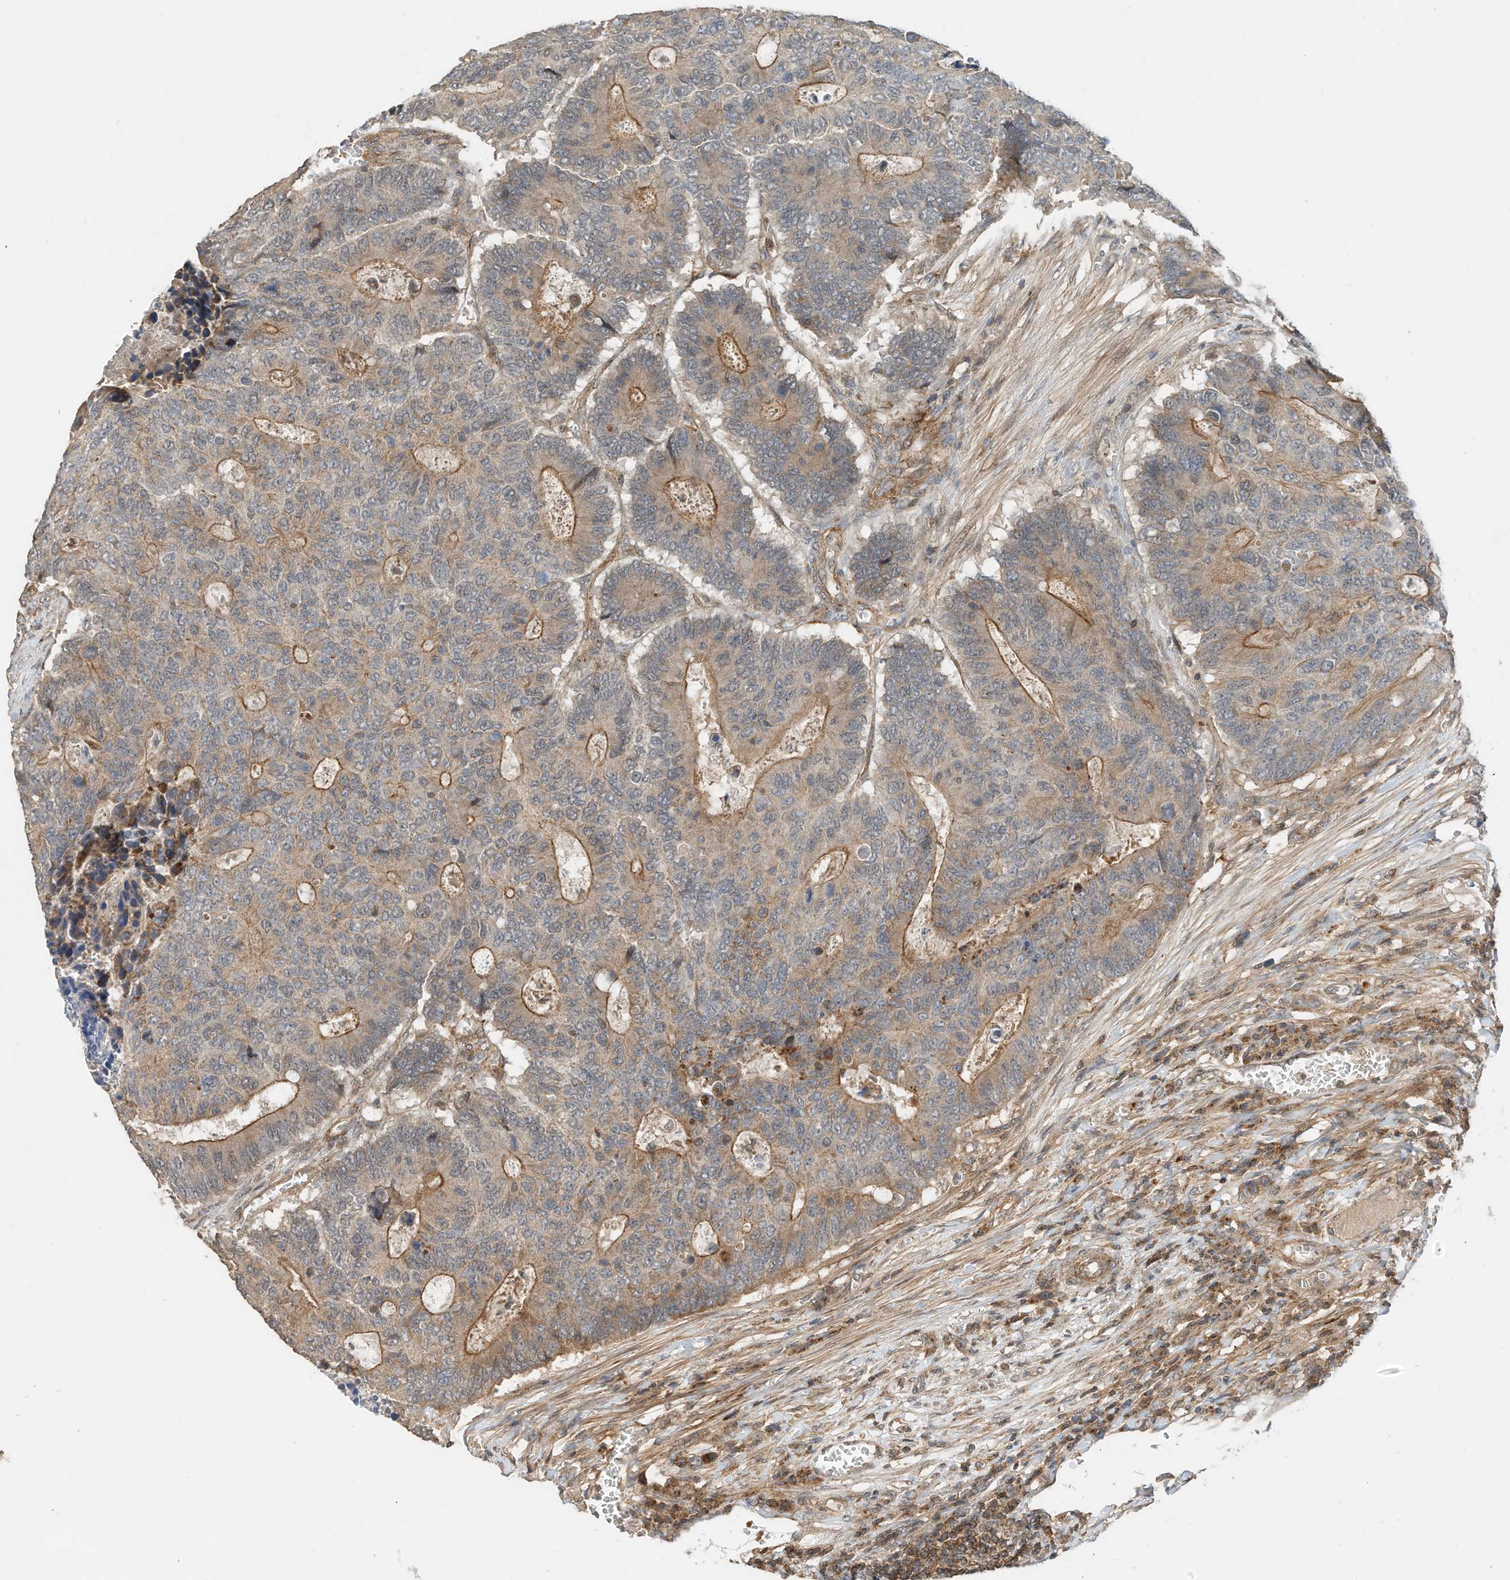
{"staining": {"intensity": "moderate", "quantity": ">75%", "location": "cytoplasmic/membranous"}, "tissue": "colorectal cancer", "cell_type": "Tumor cells", "image_type": "cancer", "snomed": [{"axis": "morphology", "description": "Adenocarcinoma, NOS"}, {"axis": "topography", "description": "Colon"}], "caption": "Human colorectal adenocarcinoma stained with a brown dye reveals moderate cytoplasmic/membranous positive positivity in about >75% of tumor cells.", "gene": "CPAMD8", "patient": {"sex": "male", "age": 87}}